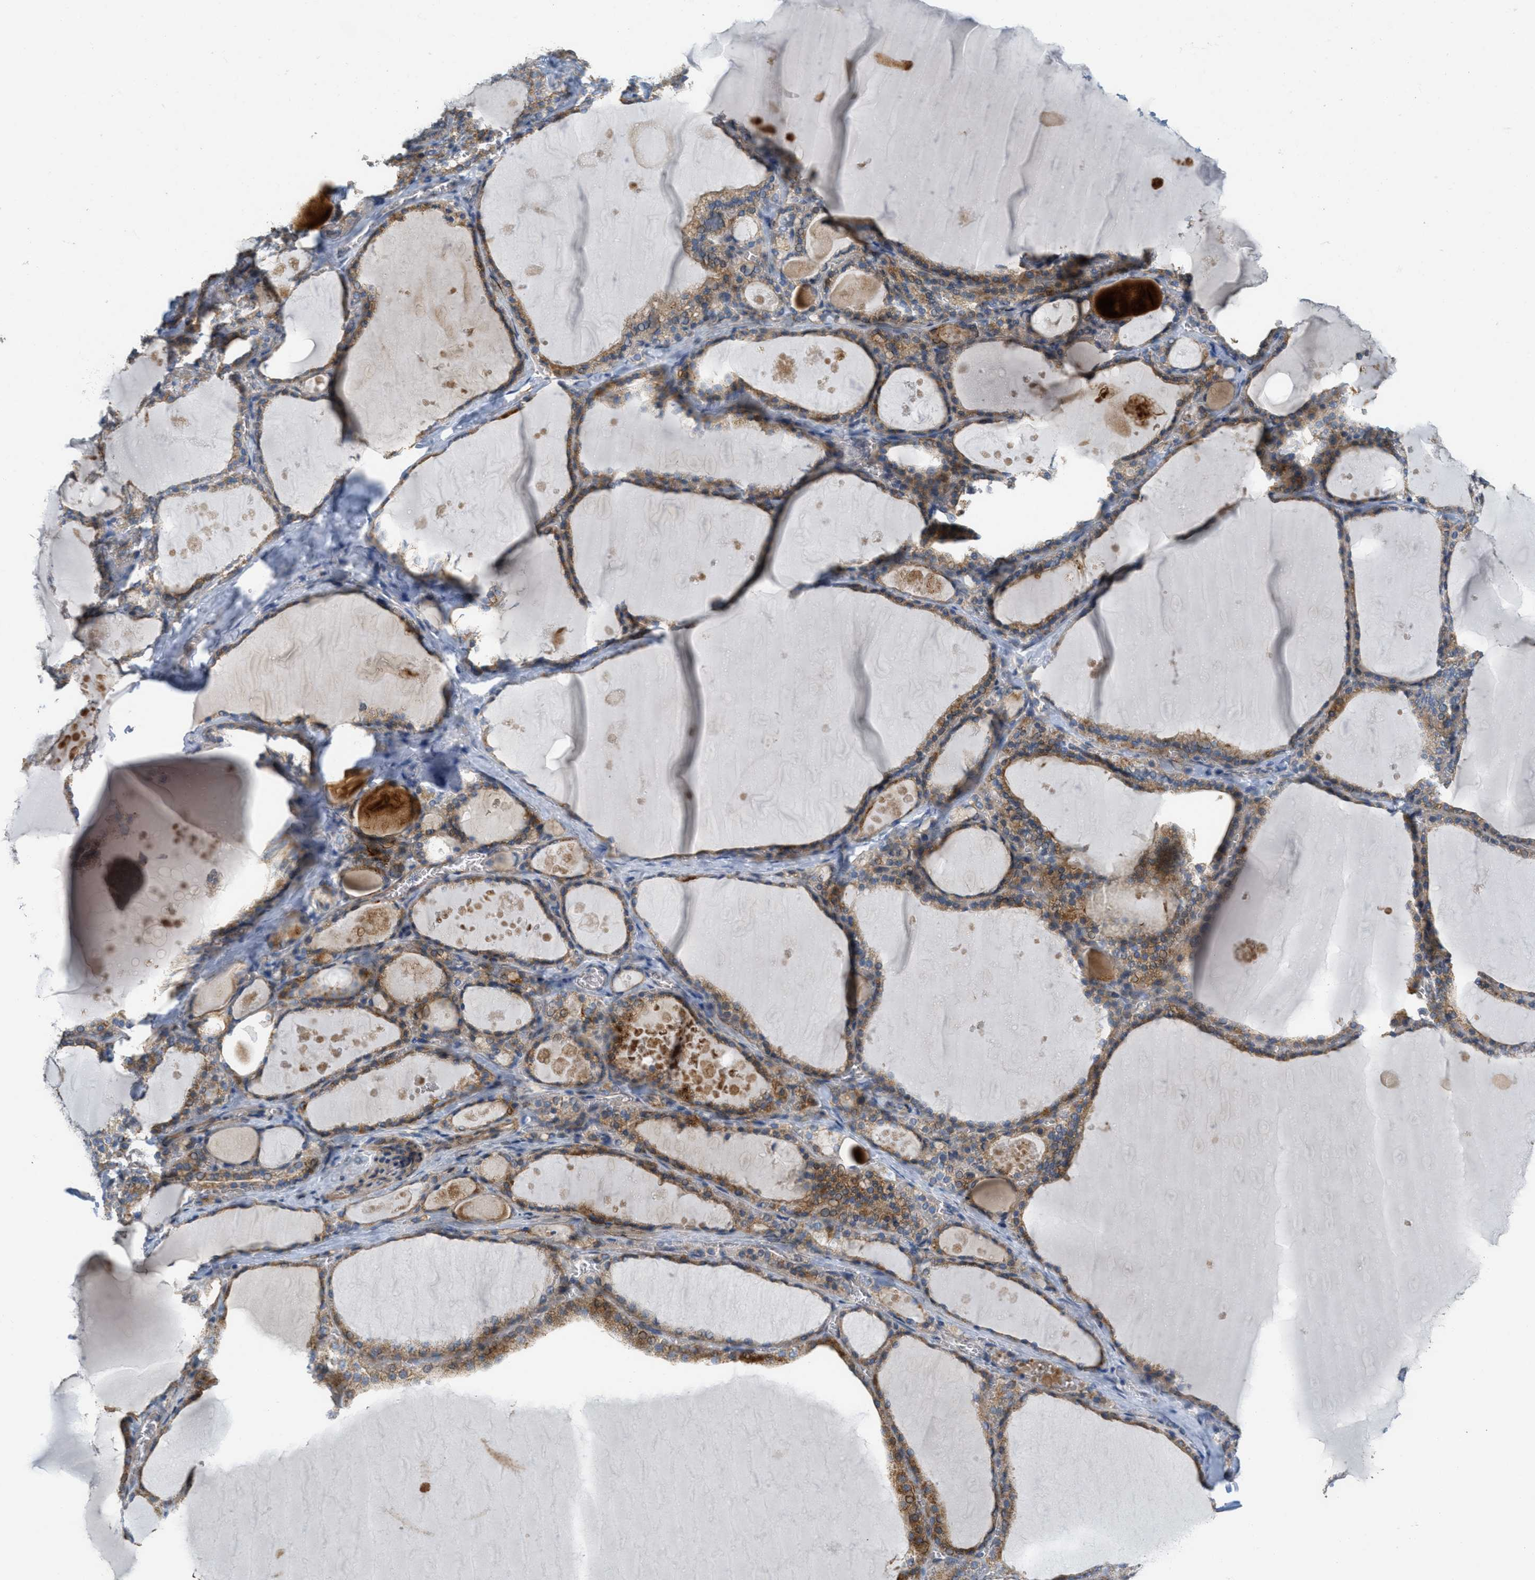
{"staining": {"intensity": "moderate", "quantity": ">75%", "location": "cytoplasmic/membranous"}, "tissue": "thyroid gland", "cell_type": "Glandular cells", "image_type": "normal", "snomed": [{"axis": "morphology", "description": "Normal tissue, NOS"}, {"axis": "topography", "description": "Thyroid gland"}], "caption": "Protein staining of normal thyroid gland exhibits moderate cytoplasmic/membranous expression in approximately >75% of glandular cells. Nuclei are stained in blue.", "gene": "MRS2", "patient": {"sex": "male", "age": 56}}